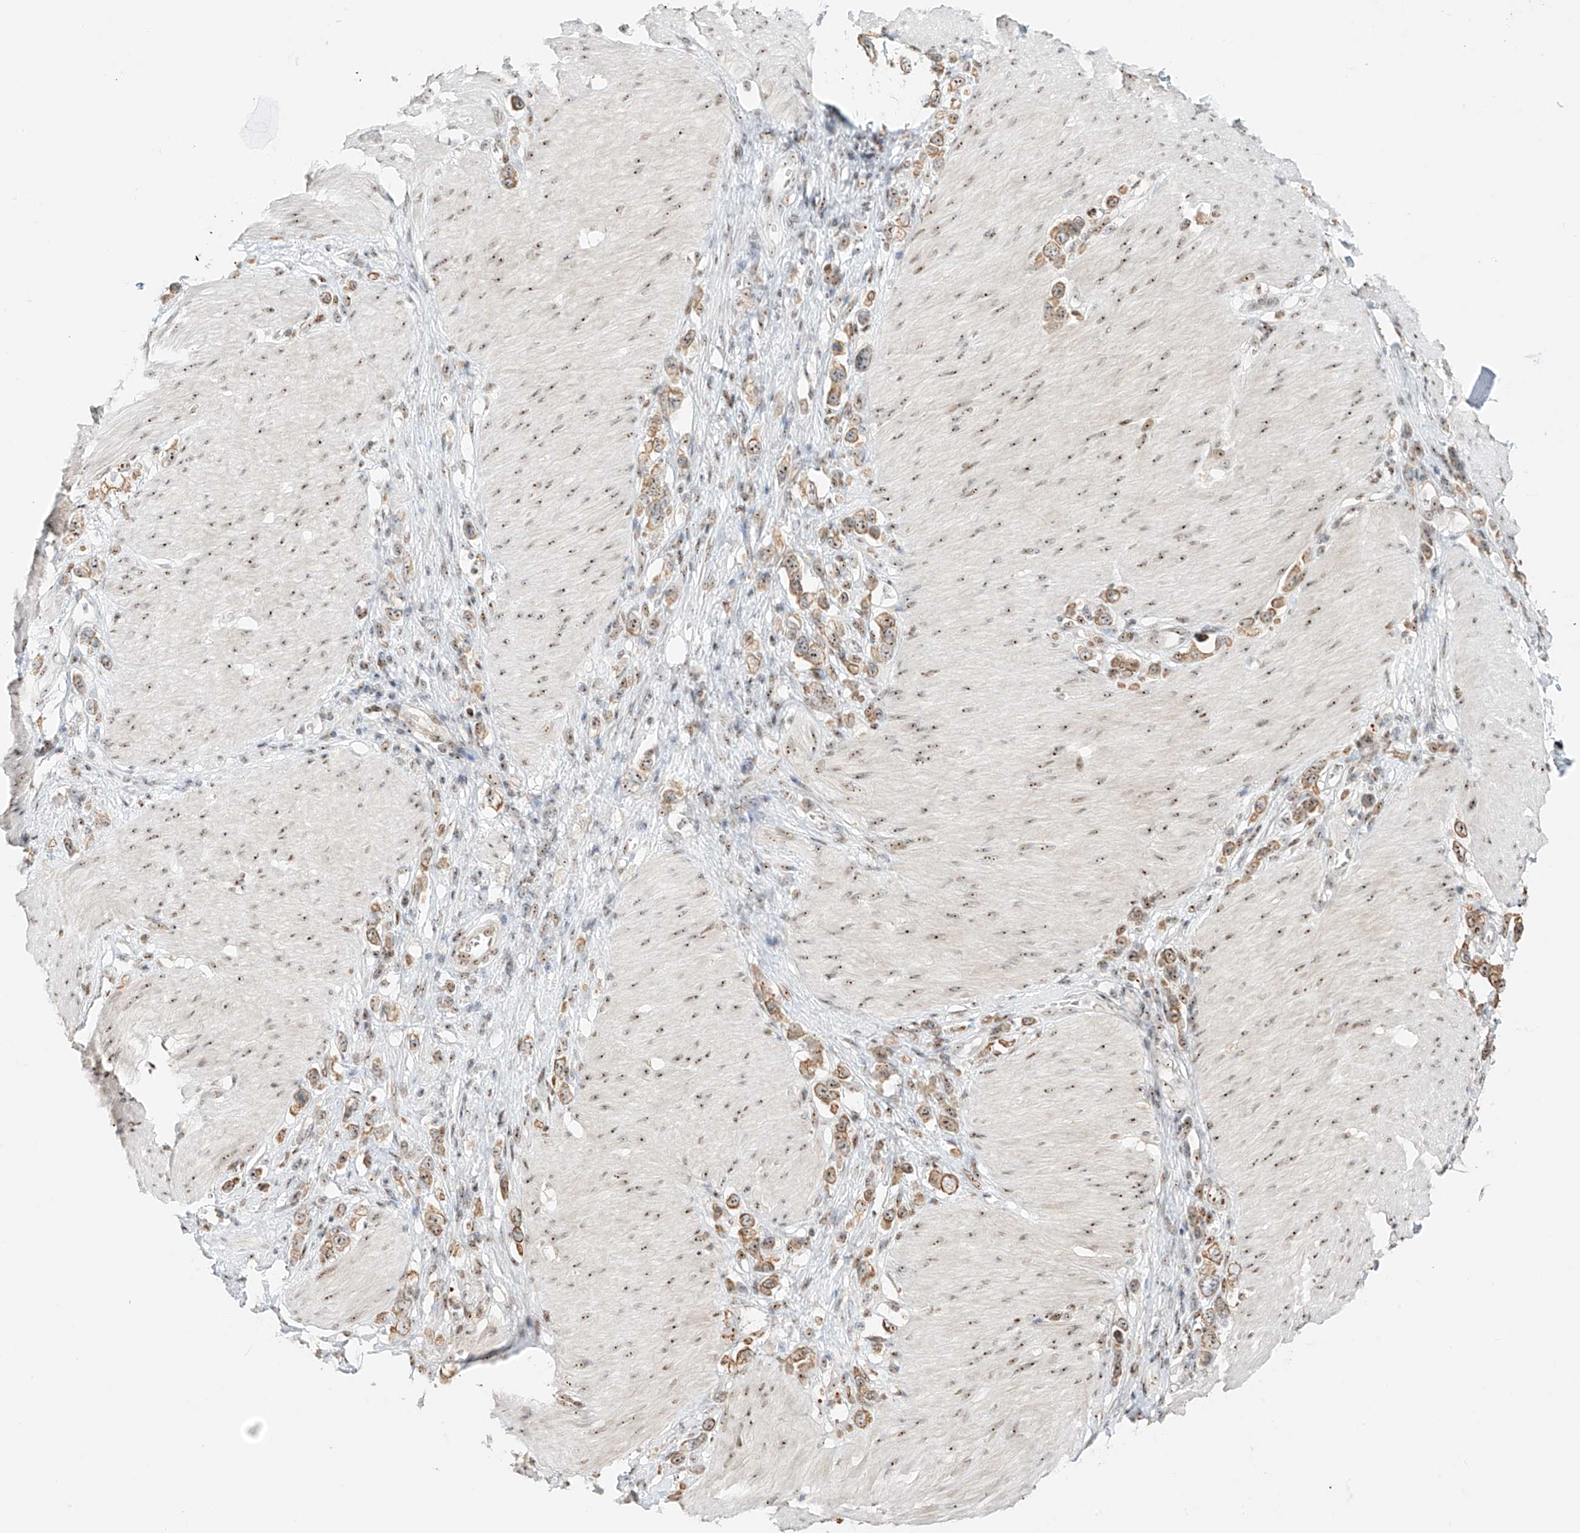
{"staining": {"intensity": "moderate", "quantity": ">75%", "location": "cytoplasmic/membranous,nuclear"}, "tissue": "stomach cancer", "cell_type": "Tumor cells", "image_type": "cancer", "snomed": [{"axis": "morphology", "description": "Normal tissue, NOS"}, {"axis": "morphology", "description": "Adenocarcinoma, NOS"}, {"axis": "topography", "description": "Stomach, upper"}, {"axis": "topography", "description": "Stomach"}], "caption": "Tumor cells show moderate cytoplasmic/membranous and nuclear positivity in approximately >75% of cells in stomach cancer.", "gene": "ZNF512", "patient": {"sex": "female", "age": 65}}